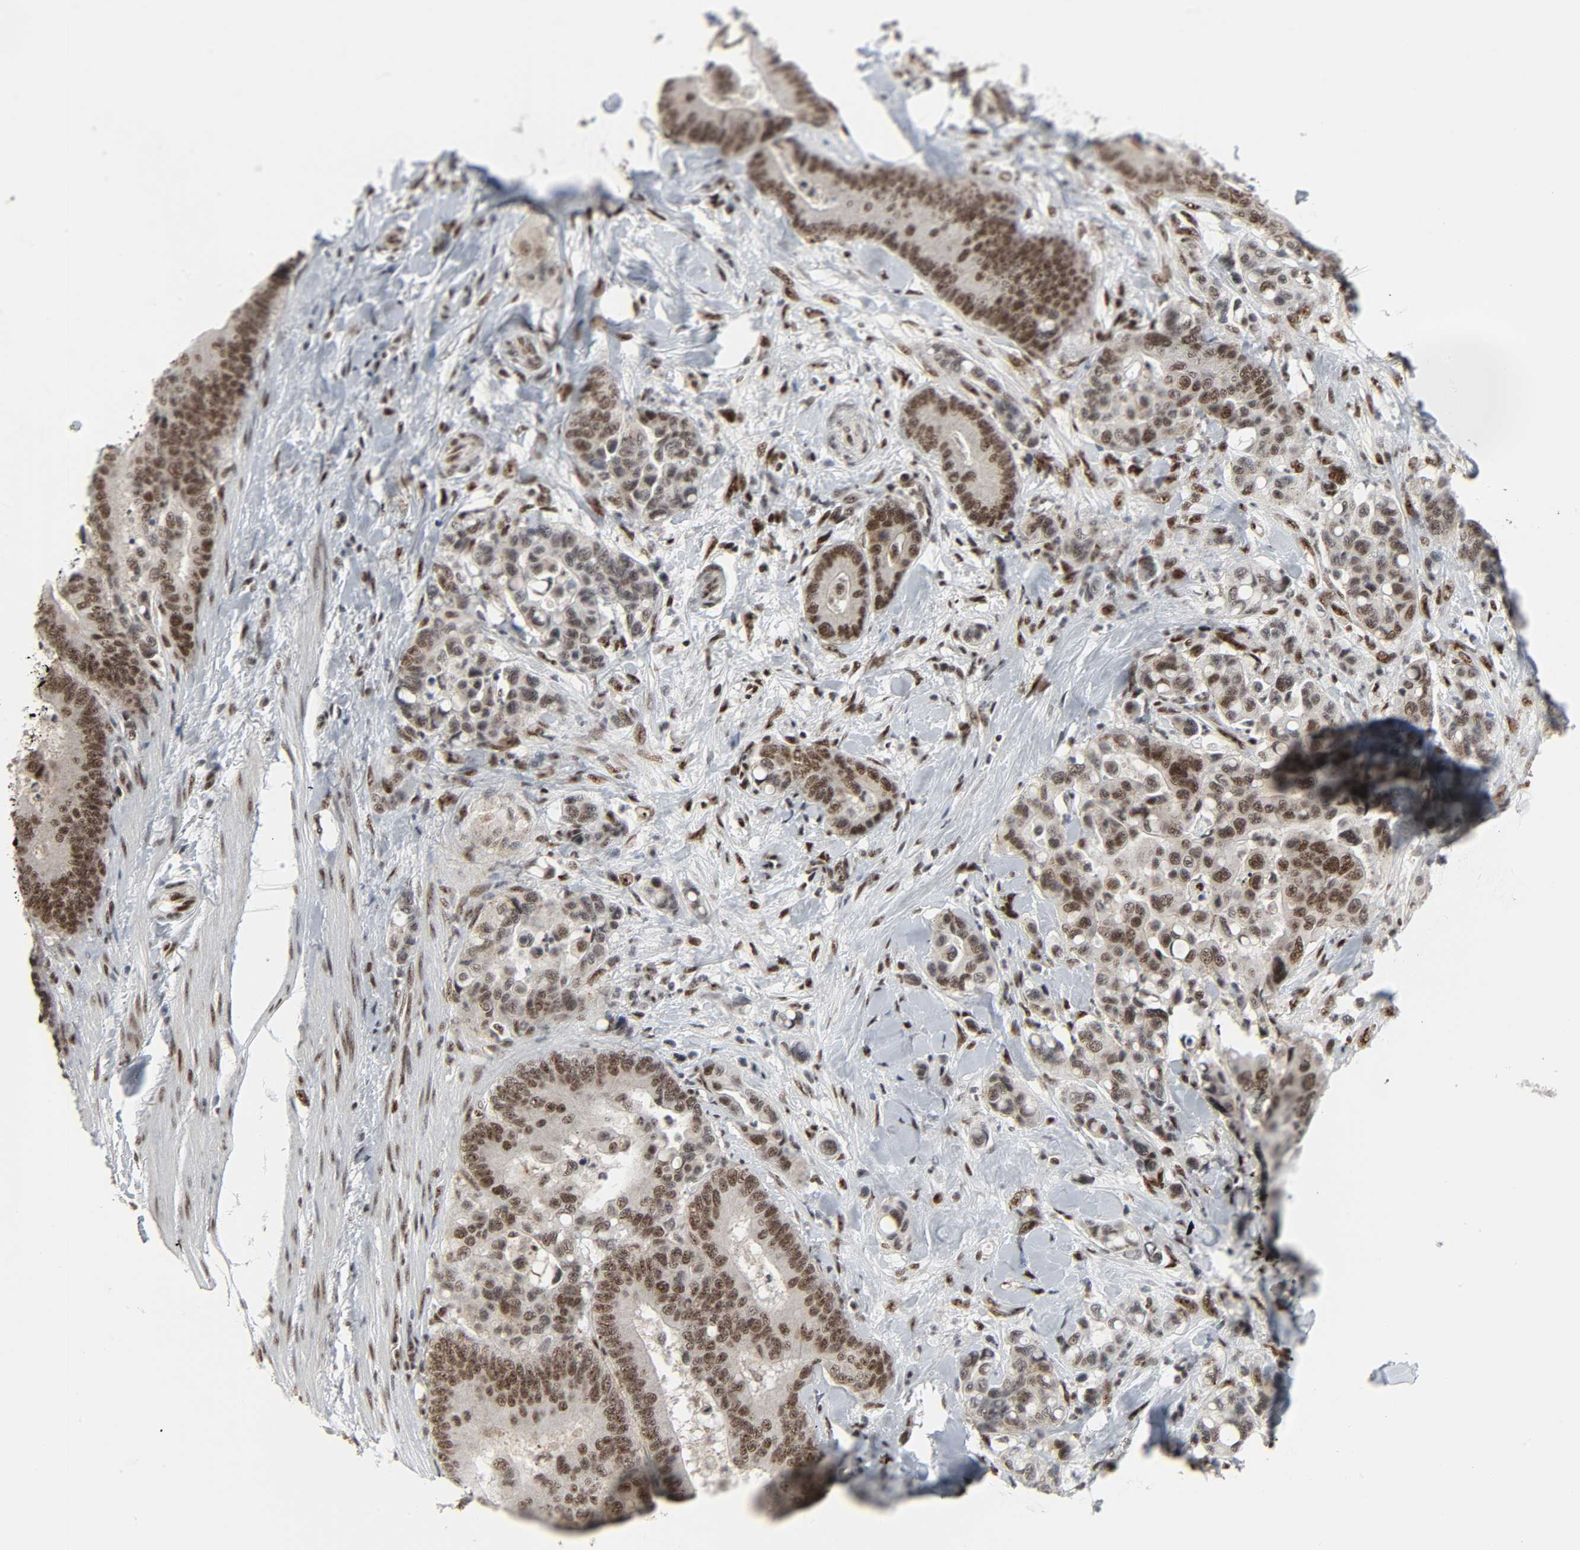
{"staining": {"intensity": "strong", "quantity": ">75%", "location": "nuclear"}, "tissue": "colorectal cancer", "cell_type": "Tumor cells", "image_type": "cancer", "snomed": [{"axis": "morphology", "description": "Normal tissue, NOS"}, {"axis": "morphology", "description": "Adenocarcinoma, NOS"}, {"axis": "topography", "description": "Colon"}], "caption": "High-magnification brightfield microscopy of colorectal cancer stained with DAB (3,3'-diaminobenzidine) (brown) and counterstained with hematoxylin (blue). tumor cells exhibit strong nuclear expression is present in approximately>75% of cells.", "gene": "CDK7", "patient": {"sex": "male", "age": 82}}